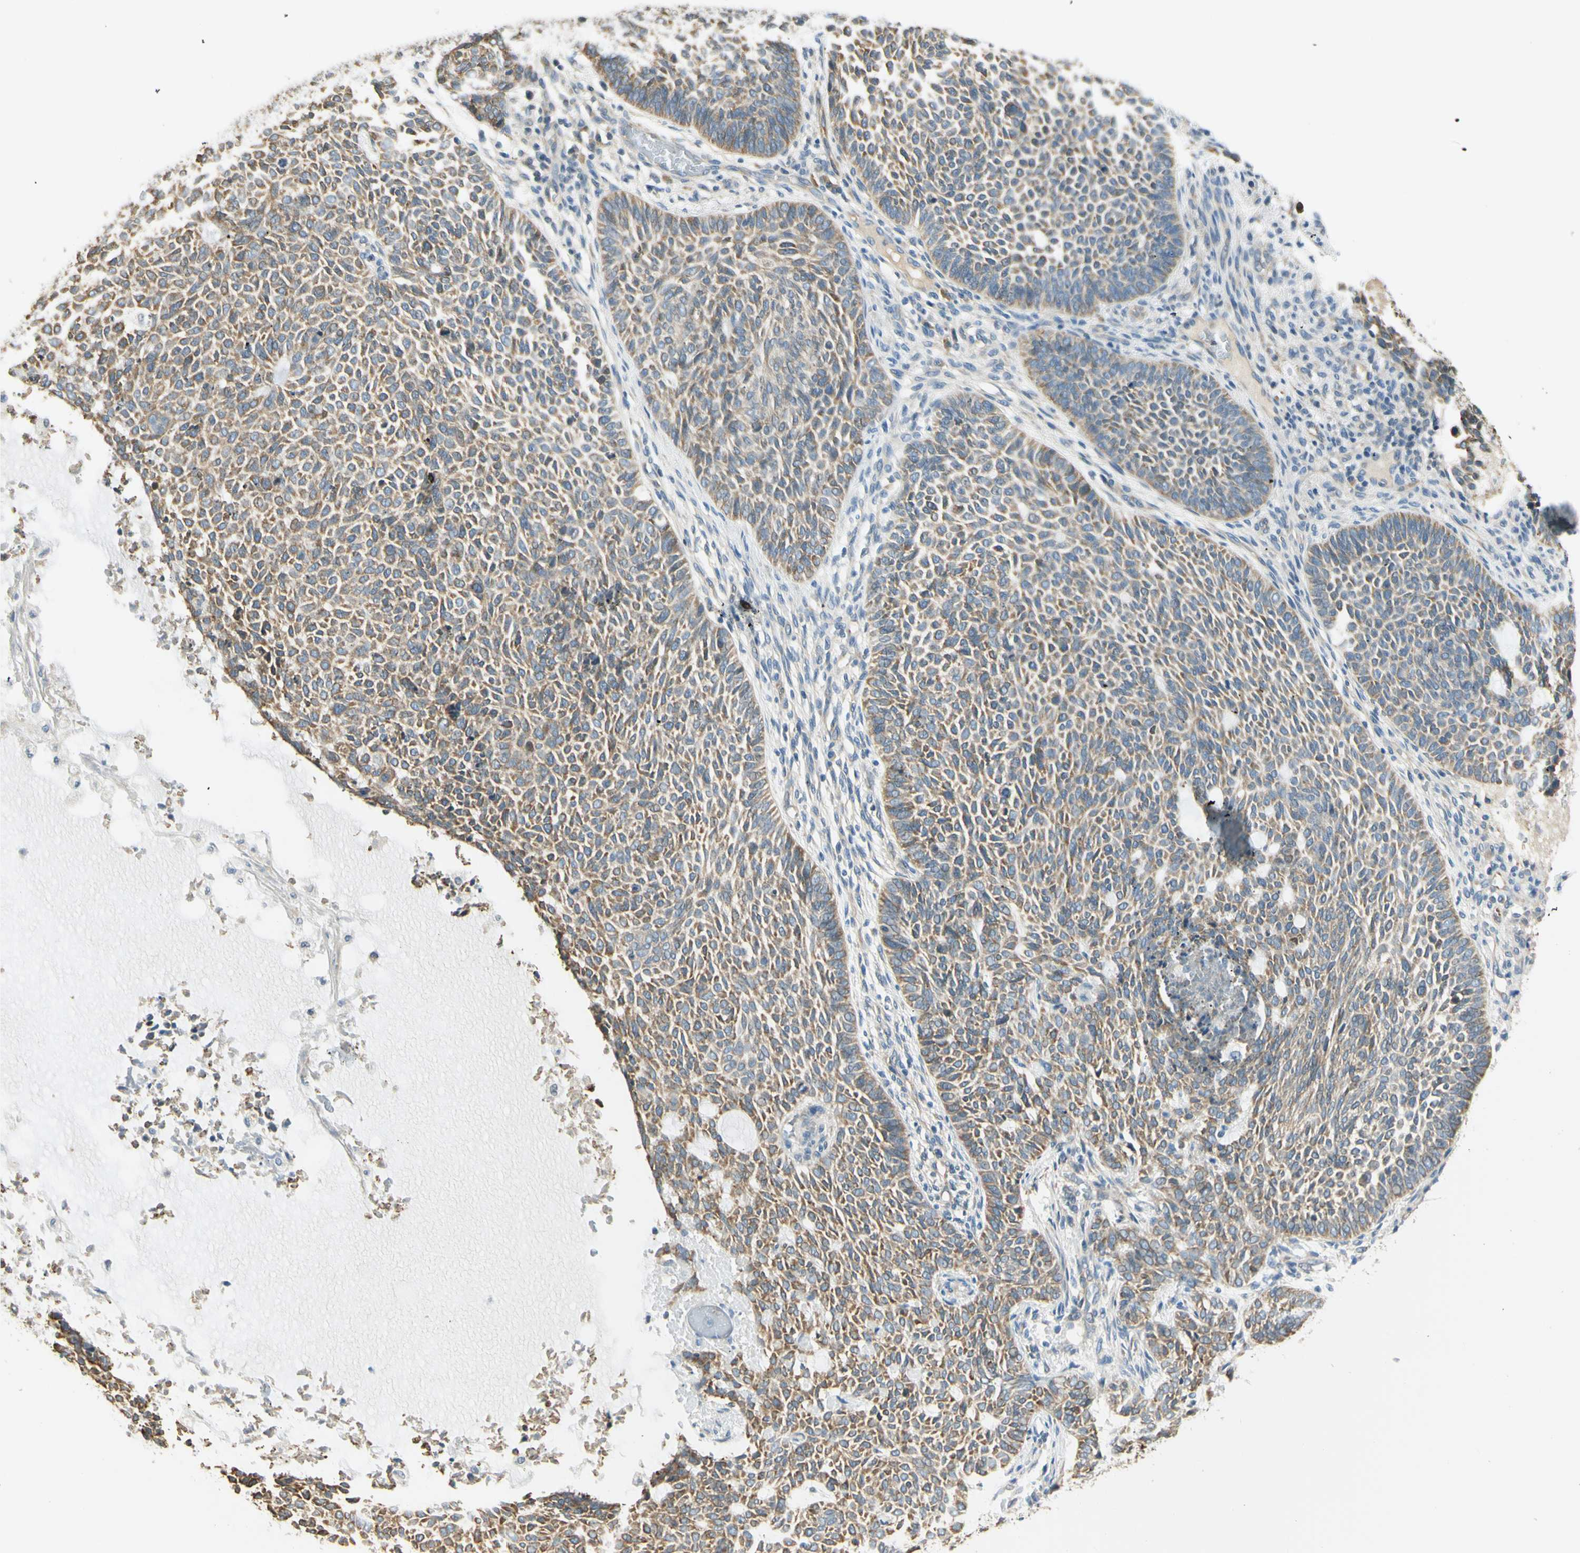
{"staining": {"intensity": "weak", "quantity": ">75%", "location": "cytoplasmic/membranous"}, "tissue": "skin cancer", "cell_type": "Tumor cells", "image_type": "cancer", "snomed": [{"axis": "morphology", "description": "Basal cell carcinoma"}, {"axis": "topography", "description": "Skin"}], "caption": "Immunohistochemistry (DAB) staining of human skin cancer (basal cell carcinoma) displays weak cytoplasmic/membranous protein positivity in about >75% of tumor cells. Immunohistochemistry (ihc) stains the protein in brown and the nuclei are stained blue.", "gene": "IGDCC4", "patient": {"sex": "male", "age": 87}}